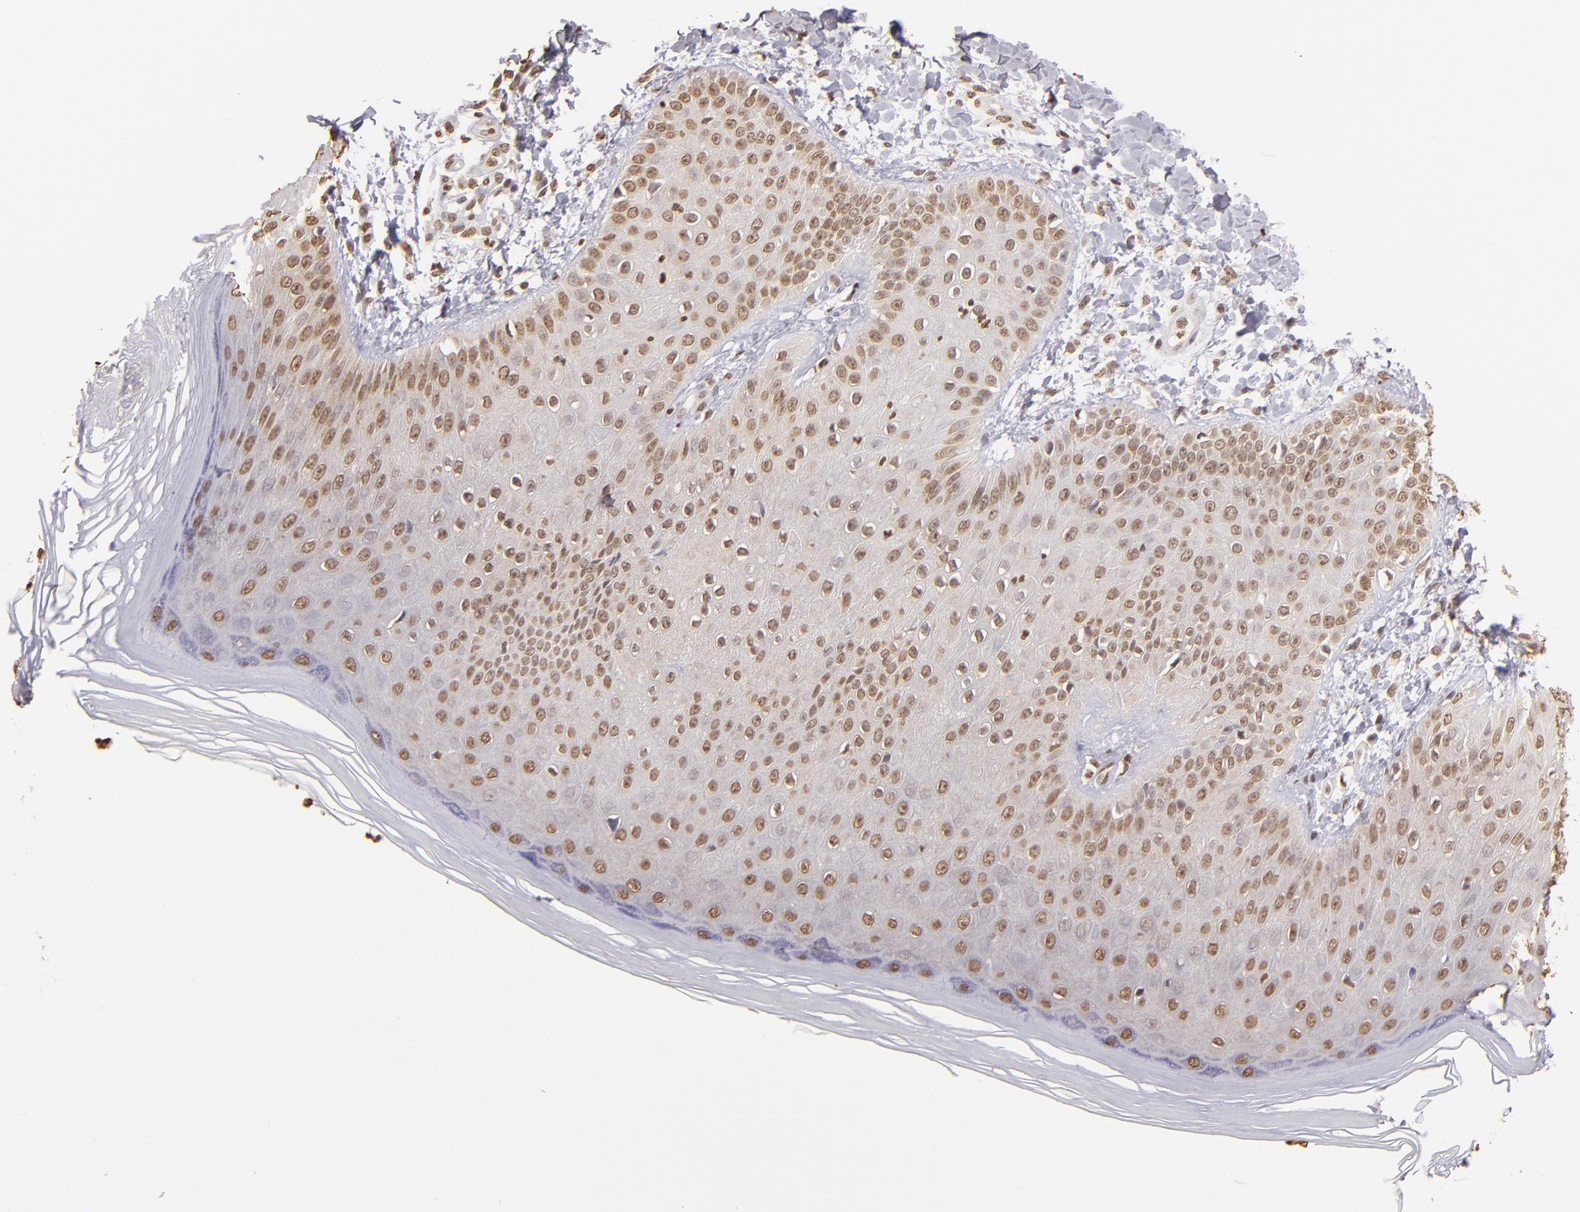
{"staining": {"intensity": "weak", "quantity": ">75%", "location": "nuclear"}, "tissue": "skin", "cell_type": "Epidermal cells", "image_type": "normal", "snomed": [{"axis": "morphology", "description": "Normal tissue, NOS"}, {"axis": "morphology", "description": "Inflammation, NOS"}, {"axis": "topography", "description": "Soft tissue"}, {"axis": "topography", "description": "Anal"}], "caption": "This image displays normal skin stained with immunohistochemistry to label a protein in brown. The nuclear of epidermal cells show weak positivity for the protein. Nuclei are counter-stained blue.", "gene": "LBX1", "patient": {"sex": "female", "age": 15}}